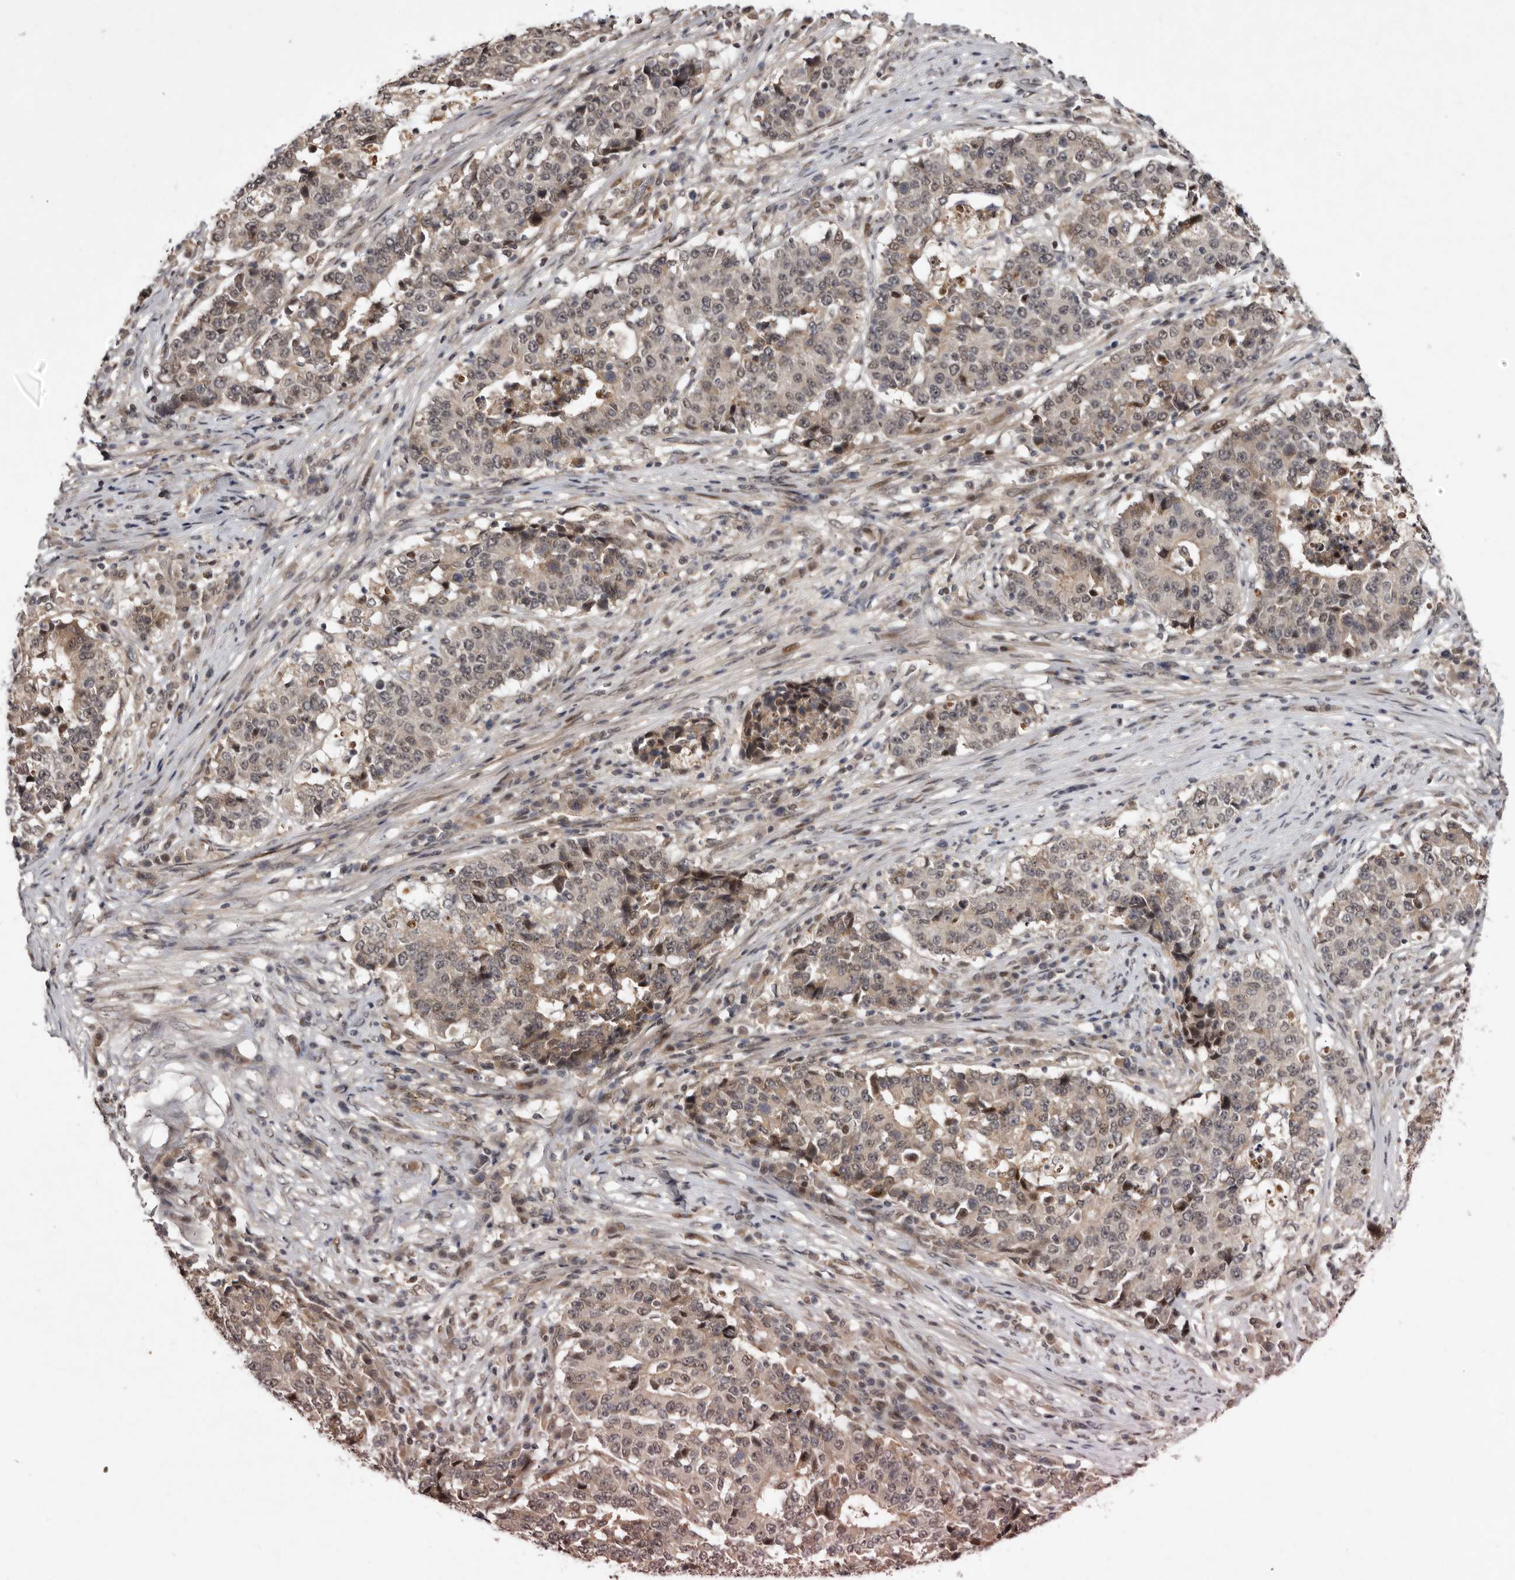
{"staining": {"intensity": "weak", "quantity": ">75%", "location": "cytoplasmic/membranous"}, "tissue": "stomach cancer", "cell_type": "Tumor cells", "image_type": "cancer", "snomed": [{"axis": "morphology", "description": "Adenocarcinoma, NOS"}, {"axis": "topography", "description": "Stomach"}], "caption": "IHC photomicrograph of neoplastic tissue: adenocarcinoma (stomach) stained using IHC demonstrates low levels of weak protein expression localized specifically in the cytoplasmic/membranous of tumor cells, appearing as a cytoplasmic/membranous brown color.", "gene": "ABL1", "patient": {"sex": "male", "age": 59}}